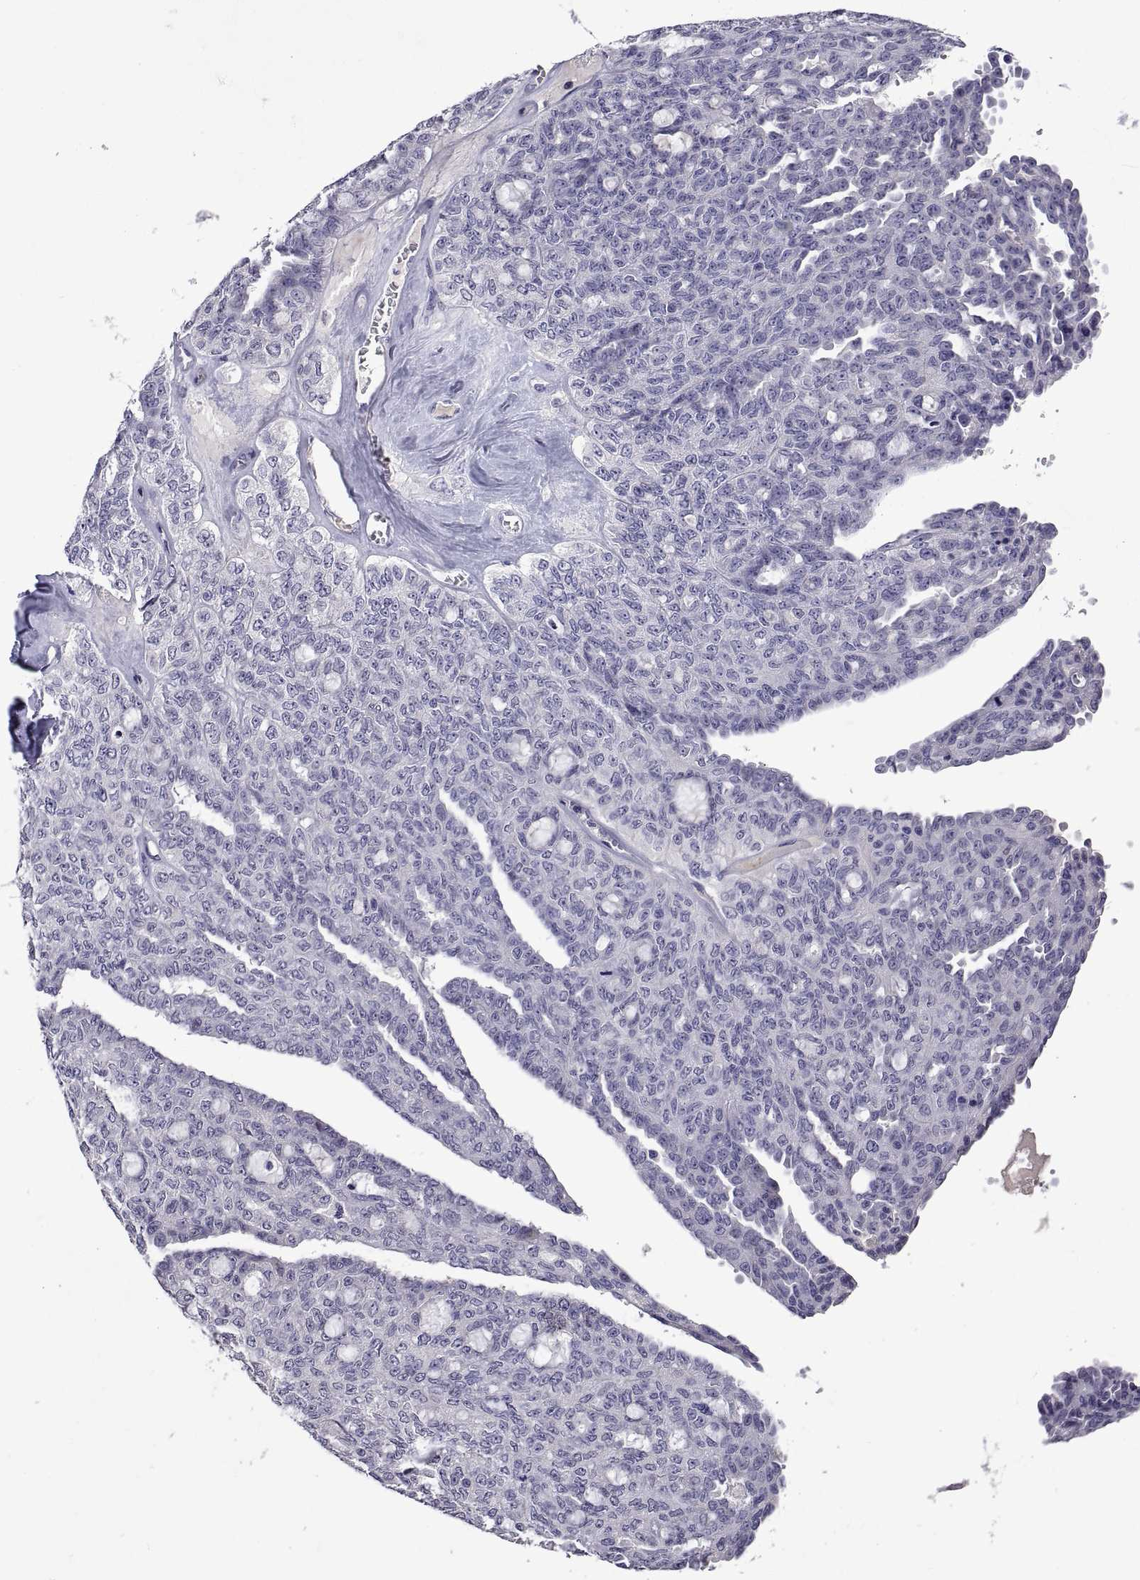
{"staining": {"intensity": "negative", "quantity": "none", "location": "none"}, "tissue": "ovarian cancer", "cell_type": "Tumor cells", "image_type": "cancer", "snomed": [{"axis": "morphology", "description": "Cystadenocarcinoma, serous, NOS"}, {"axis": "topography", "description": "Ovary"}], "caption": "A high-resolution image shows immunohistochemistry (IHC) staining of ovarian cancer, which displays no significant positivity in tumor cells. Nuclei are stained in blue.", "gene": "MS4A1", "patient": {"sex": "female", "age": 71}}